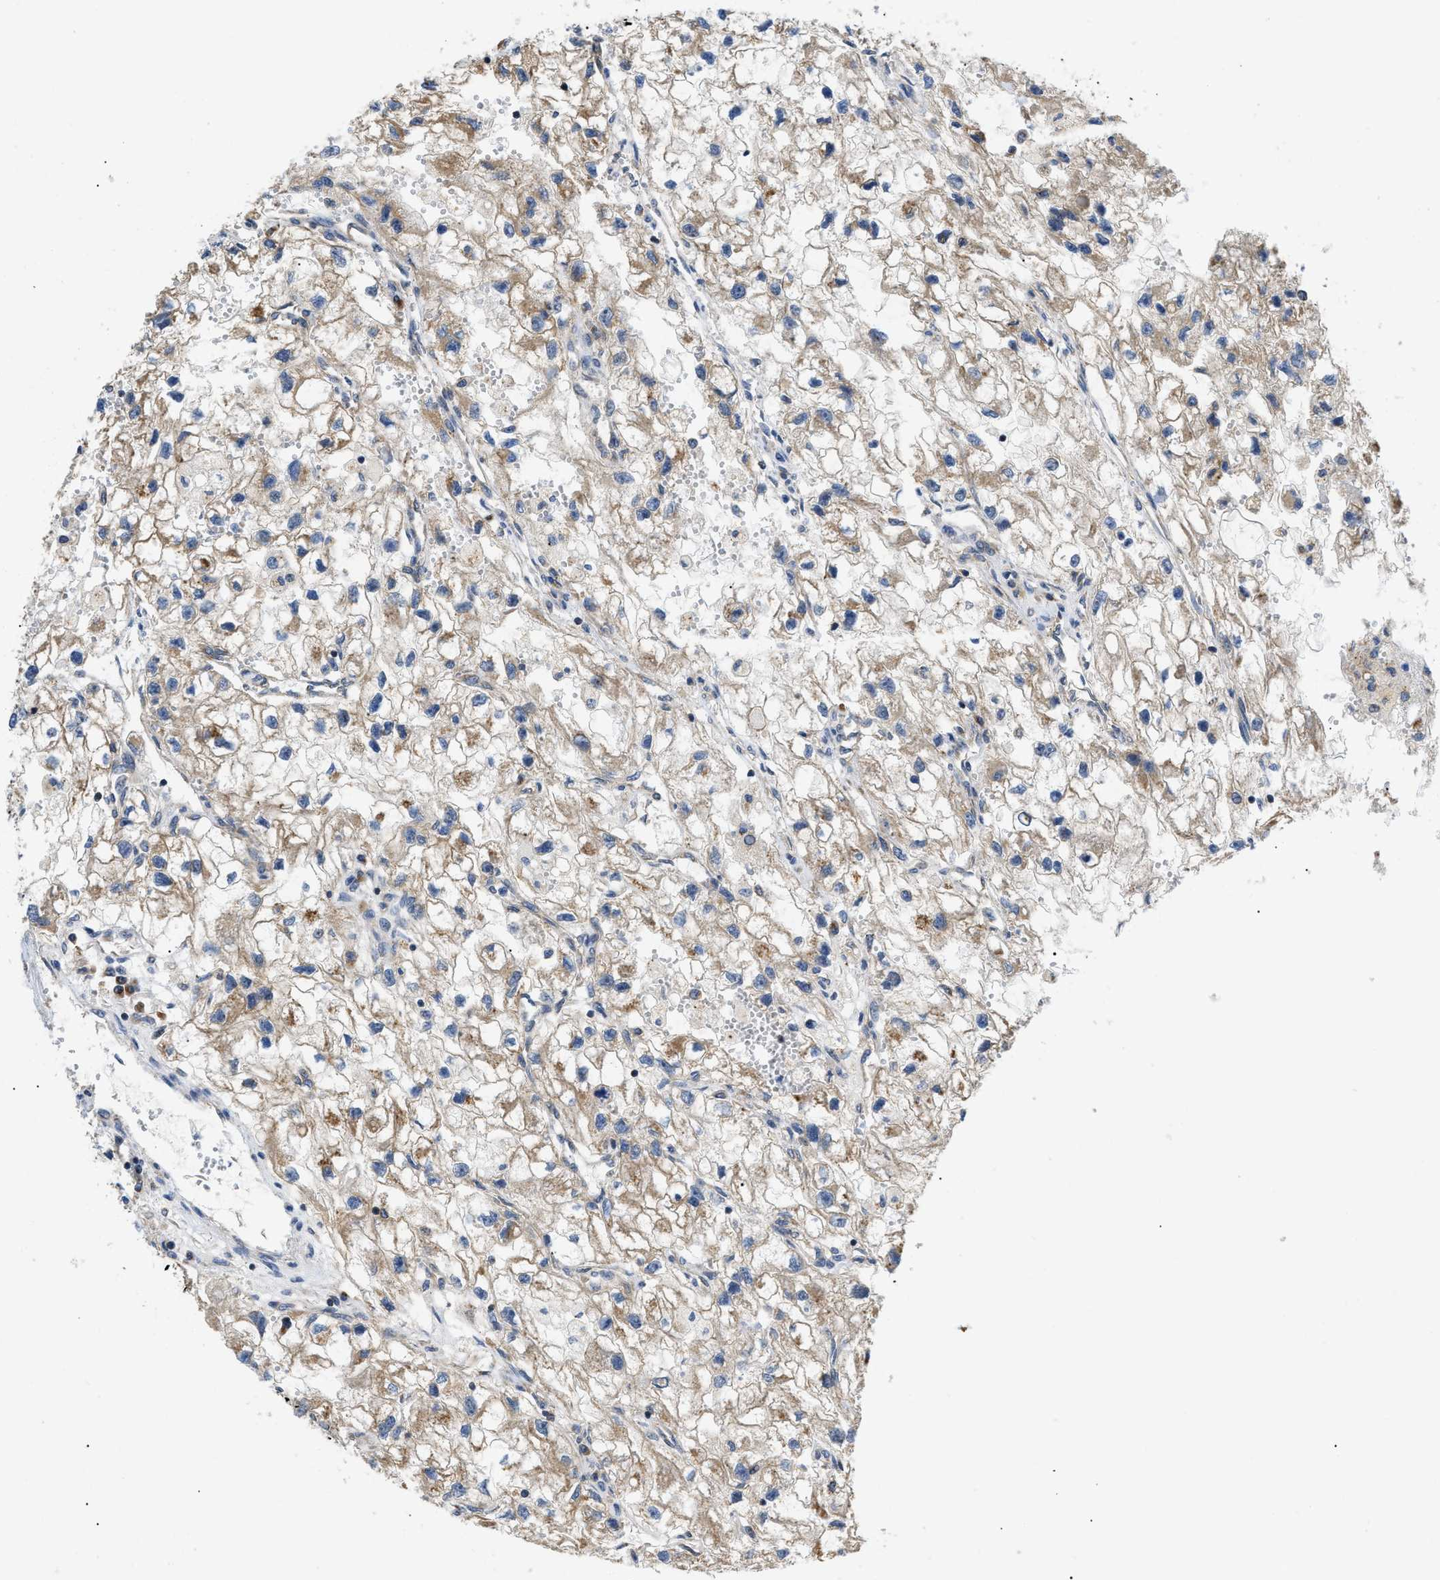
{"staining": {"intensity": "weak", "quantity": ">75%", "location": "cytoplasmic/membranous"}, "tissue": "renal cancer", "cell_type": "Tumor cells", "image_type": "cancer", "snomed": [{"axis": "morphology", "description": "Adenocarcinoma, NOS"}, {"axis": "topography", "description": "Kidney"}], "caption": "A histopathology image of human adenocarcinoma (renal) stained for a protein shows weak cytoplasmic/membranous brown staining in tumor cells.", "gene": "ZBTB11", "patient": {"sex": "female", "age": 70}}